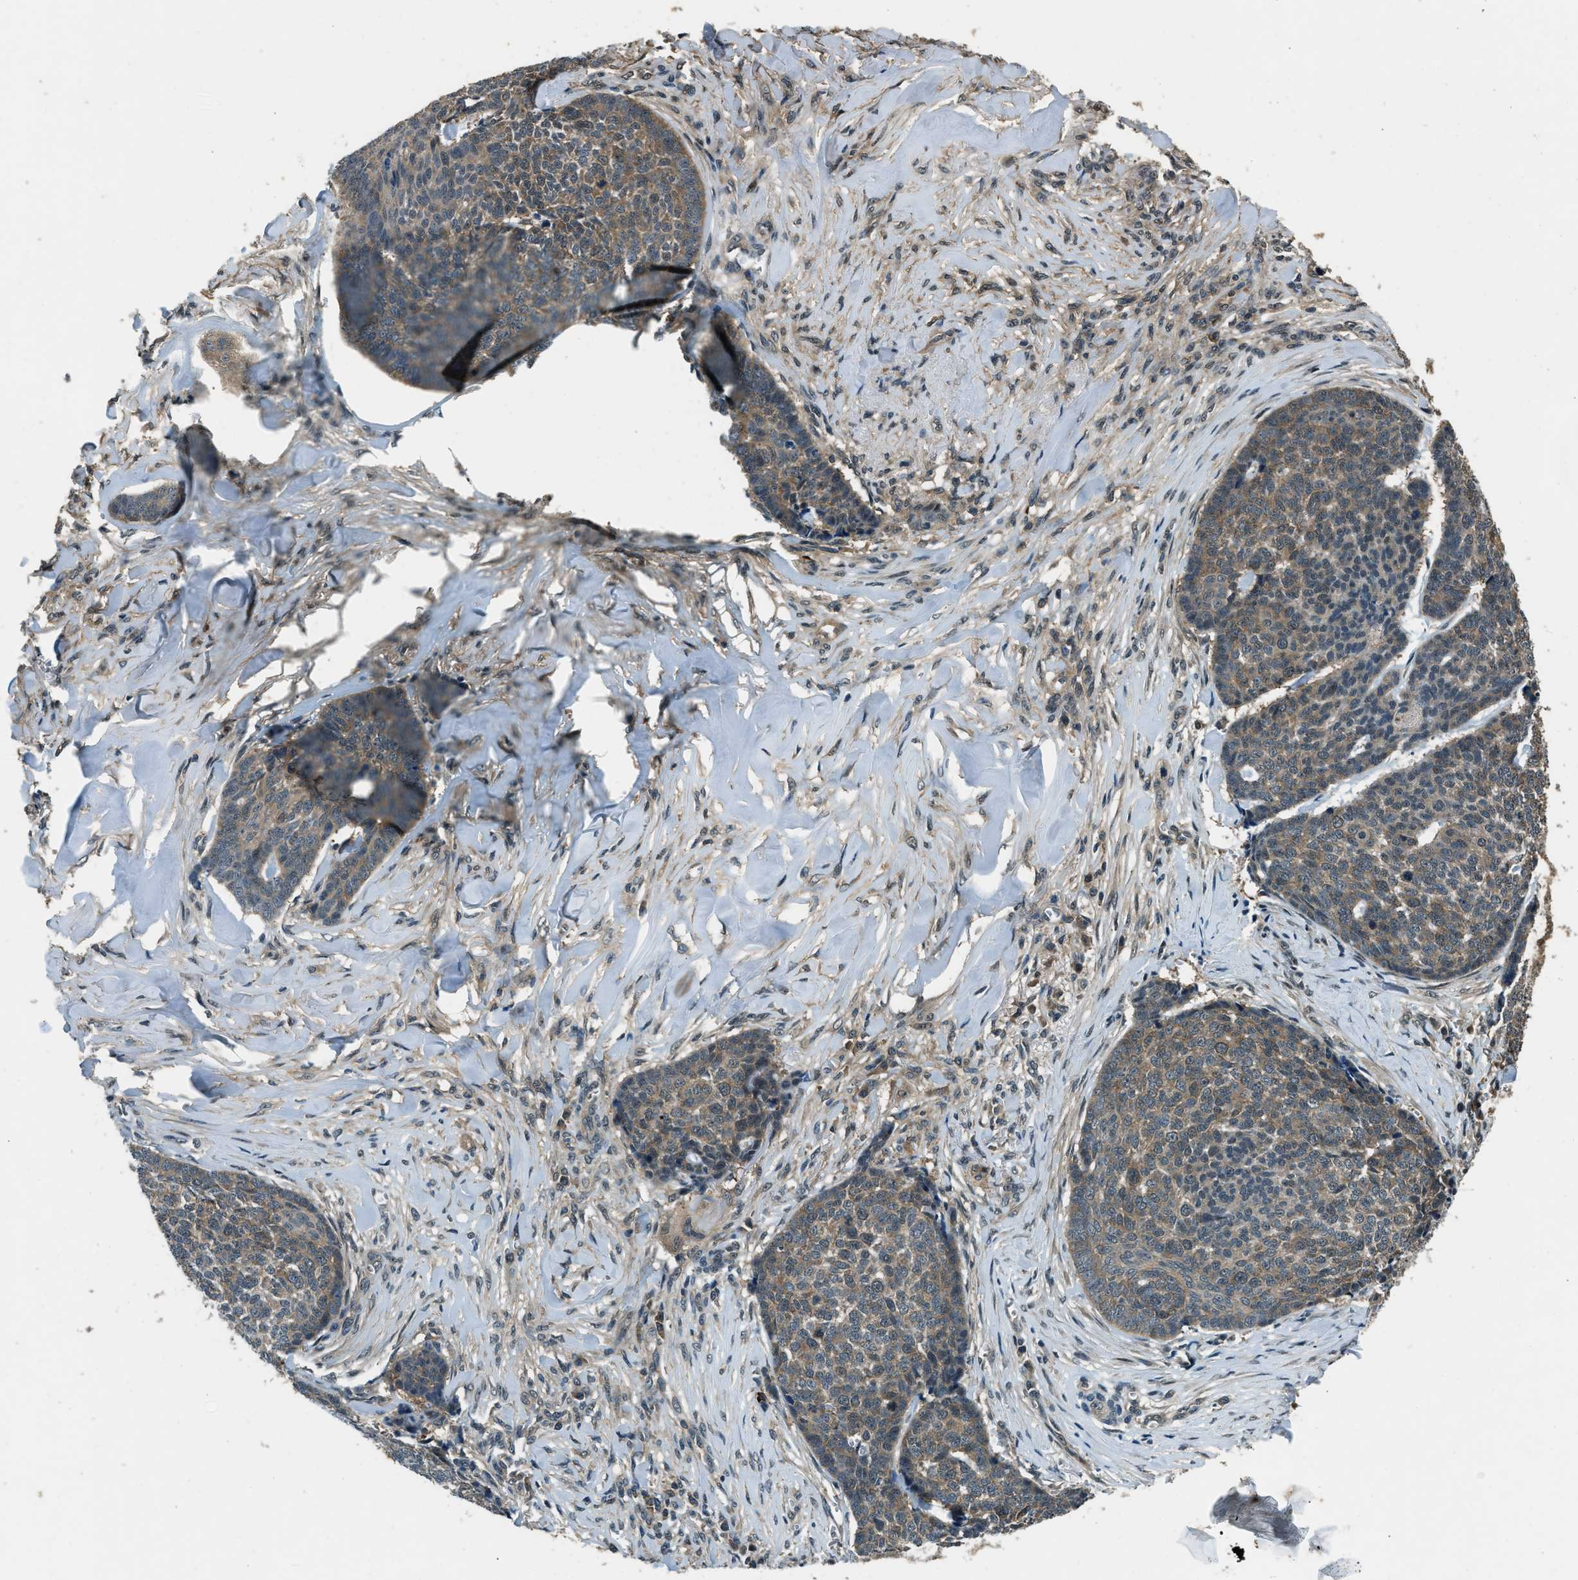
{"staining": {"intensity": "moderate", "quantity": ">75%", "location": "cytoplasmic/membranous"}, "tissue": "skin cancer", "cell_type": "Tumor cells", "image_type": "cancer", "snomed": [{"axis": "morphology", "description": "Basal cell carcinoma"}, {"axis": "topography", "description": "Skin"}], "caption": "Immunohistochemical staining of human skin cancer reveals moderate cytoplasmic/membranous protein staining in about >75% of tumor cells.", "gene": "NUDCD3", "patient": {"sex": "male", "age": 84}}